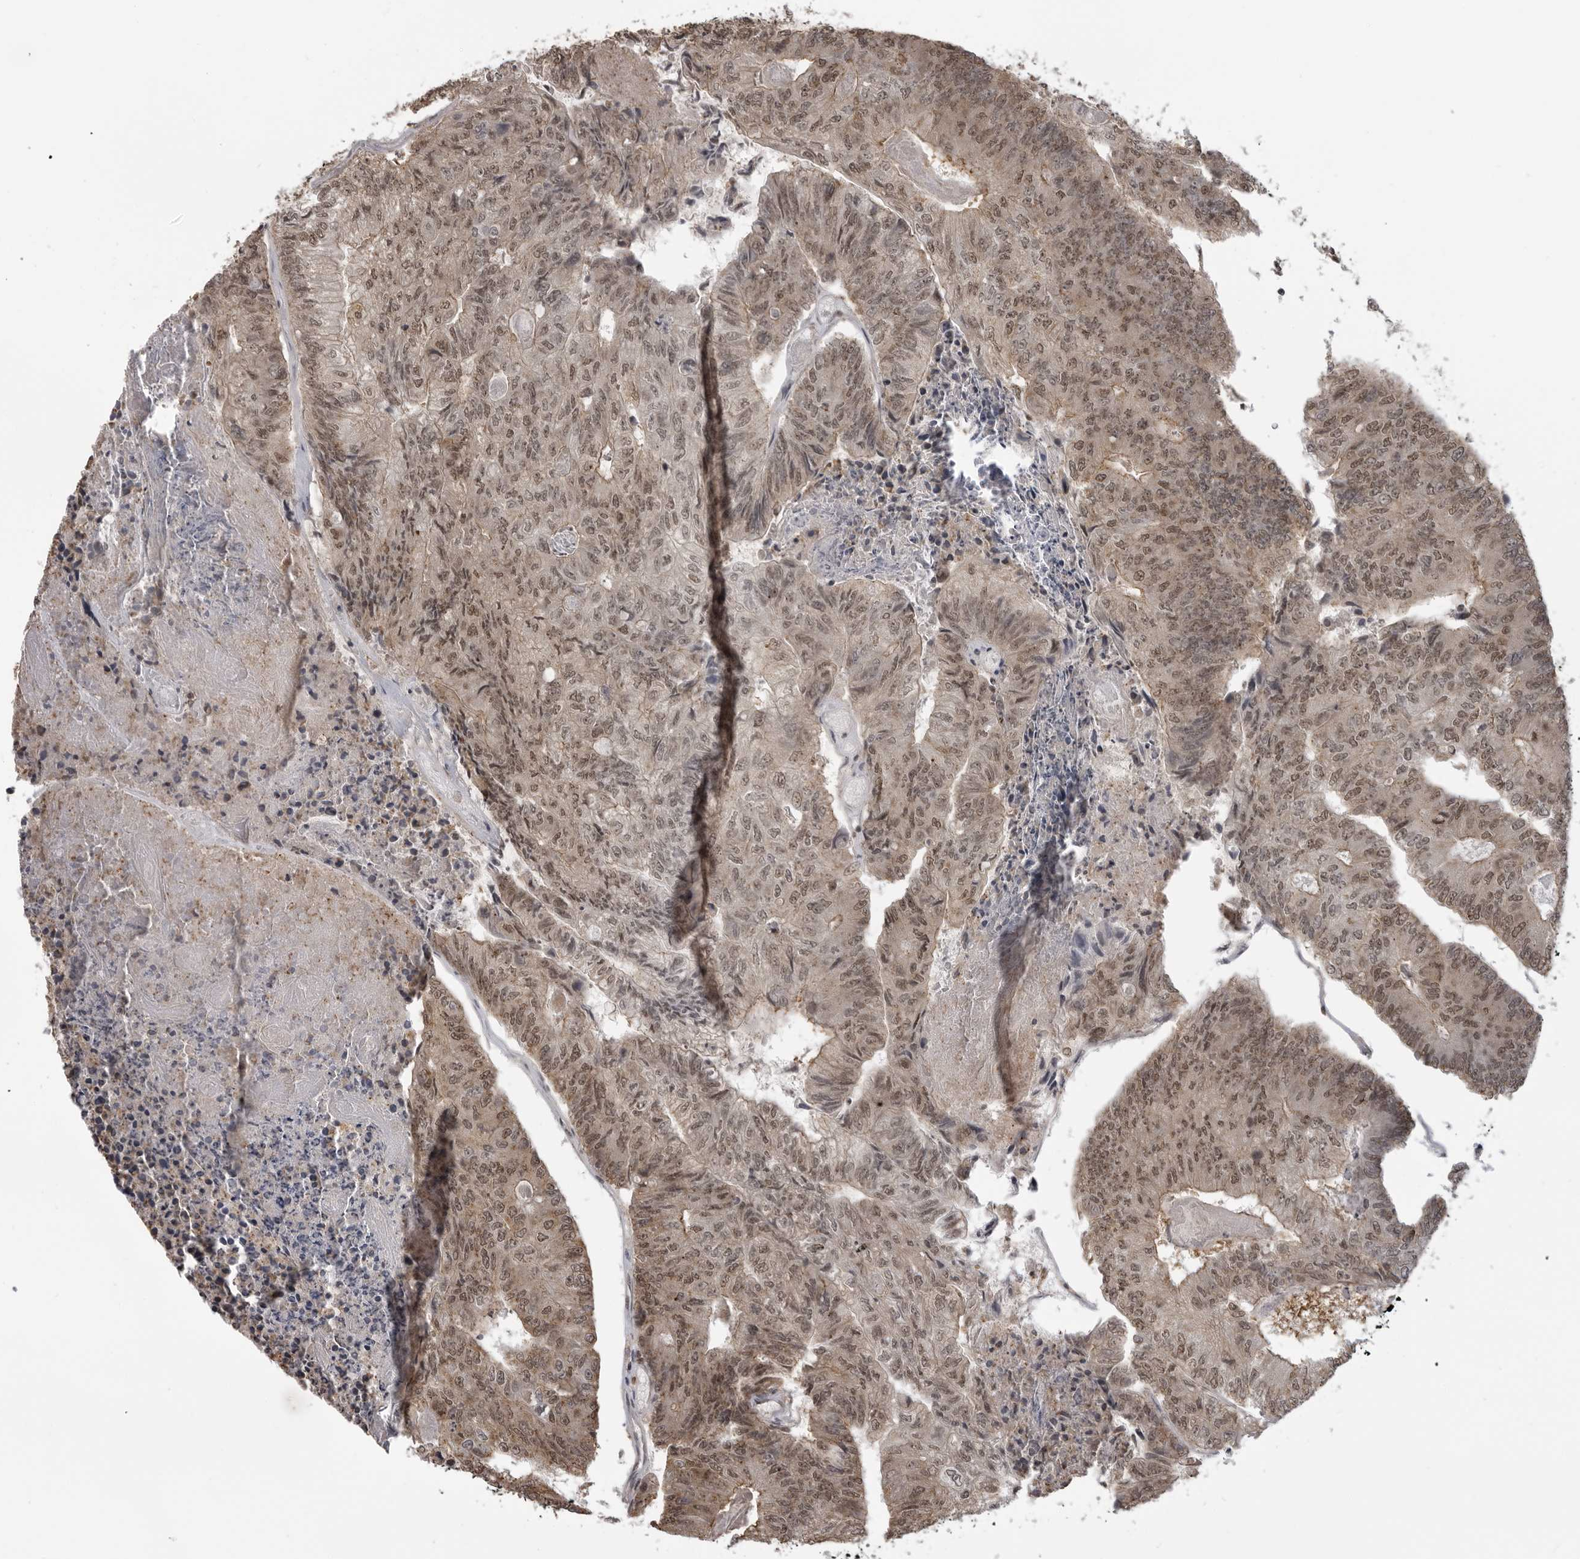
{"staining": {"intensity": "moderate", "quantity": ">75%", "location": "cytoplasmic/membranous,nuclear"}, "tissue": "colorectal cancer", "cell_type": "Tumor cells", "image_type": "cancer", "snomed": [{"axis": "morphology", "description": "Adenocarcinoma, NOS"}, {"axis": "topography", "description": "Colon"}], "caption": "Protein analysis of adenocarcinoma (colorectal) tissue reveals moderate cytoplasmic/membranous and nuclear positivity in approximately >75% of tumor cells. (DAB (3,3'-diaminobenzidine) = brown stain, brightfield microscopy at high magnification).", "gene": "PDCL3", "patient": {"sex": "female", "age": 67}}